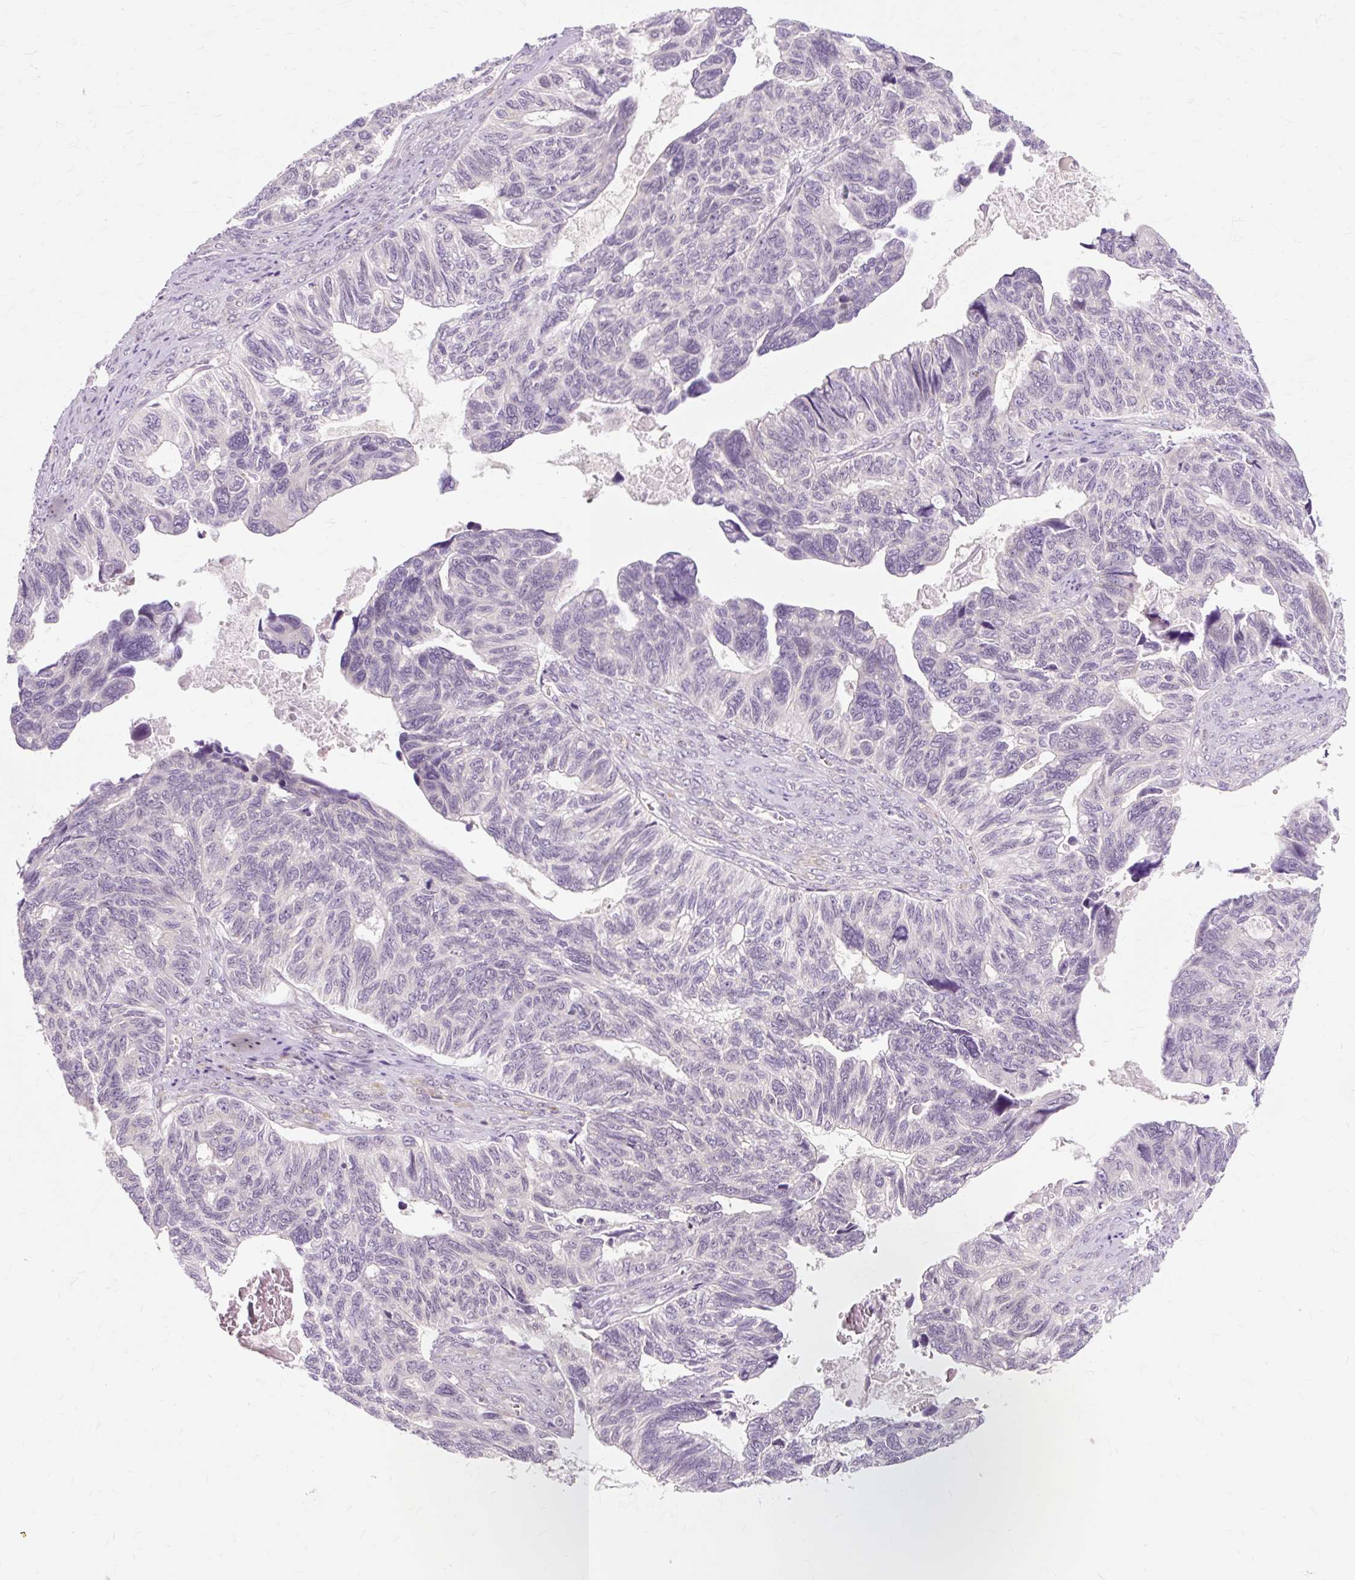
{"staining": {"intensity": "negative", "quantity": "none", "location": "none"}, "tissue": "ovarian cancer", "cell_type": "Tumor cells", "image_type": "cancer", "snomed": [{"axis": "morphology", "description": "Cystadenocarcinoma, serous, NOS"}, {"axis": "topography", "description": "Ovary"}], "caption": "Ovarian cancer (serous cystadenocarcinoma) stained for a protein using immunohistochemistry exhibits no expression tumor cells.", "gene": "ZNF35", "patient": {"sex": "female", "age": 79}}